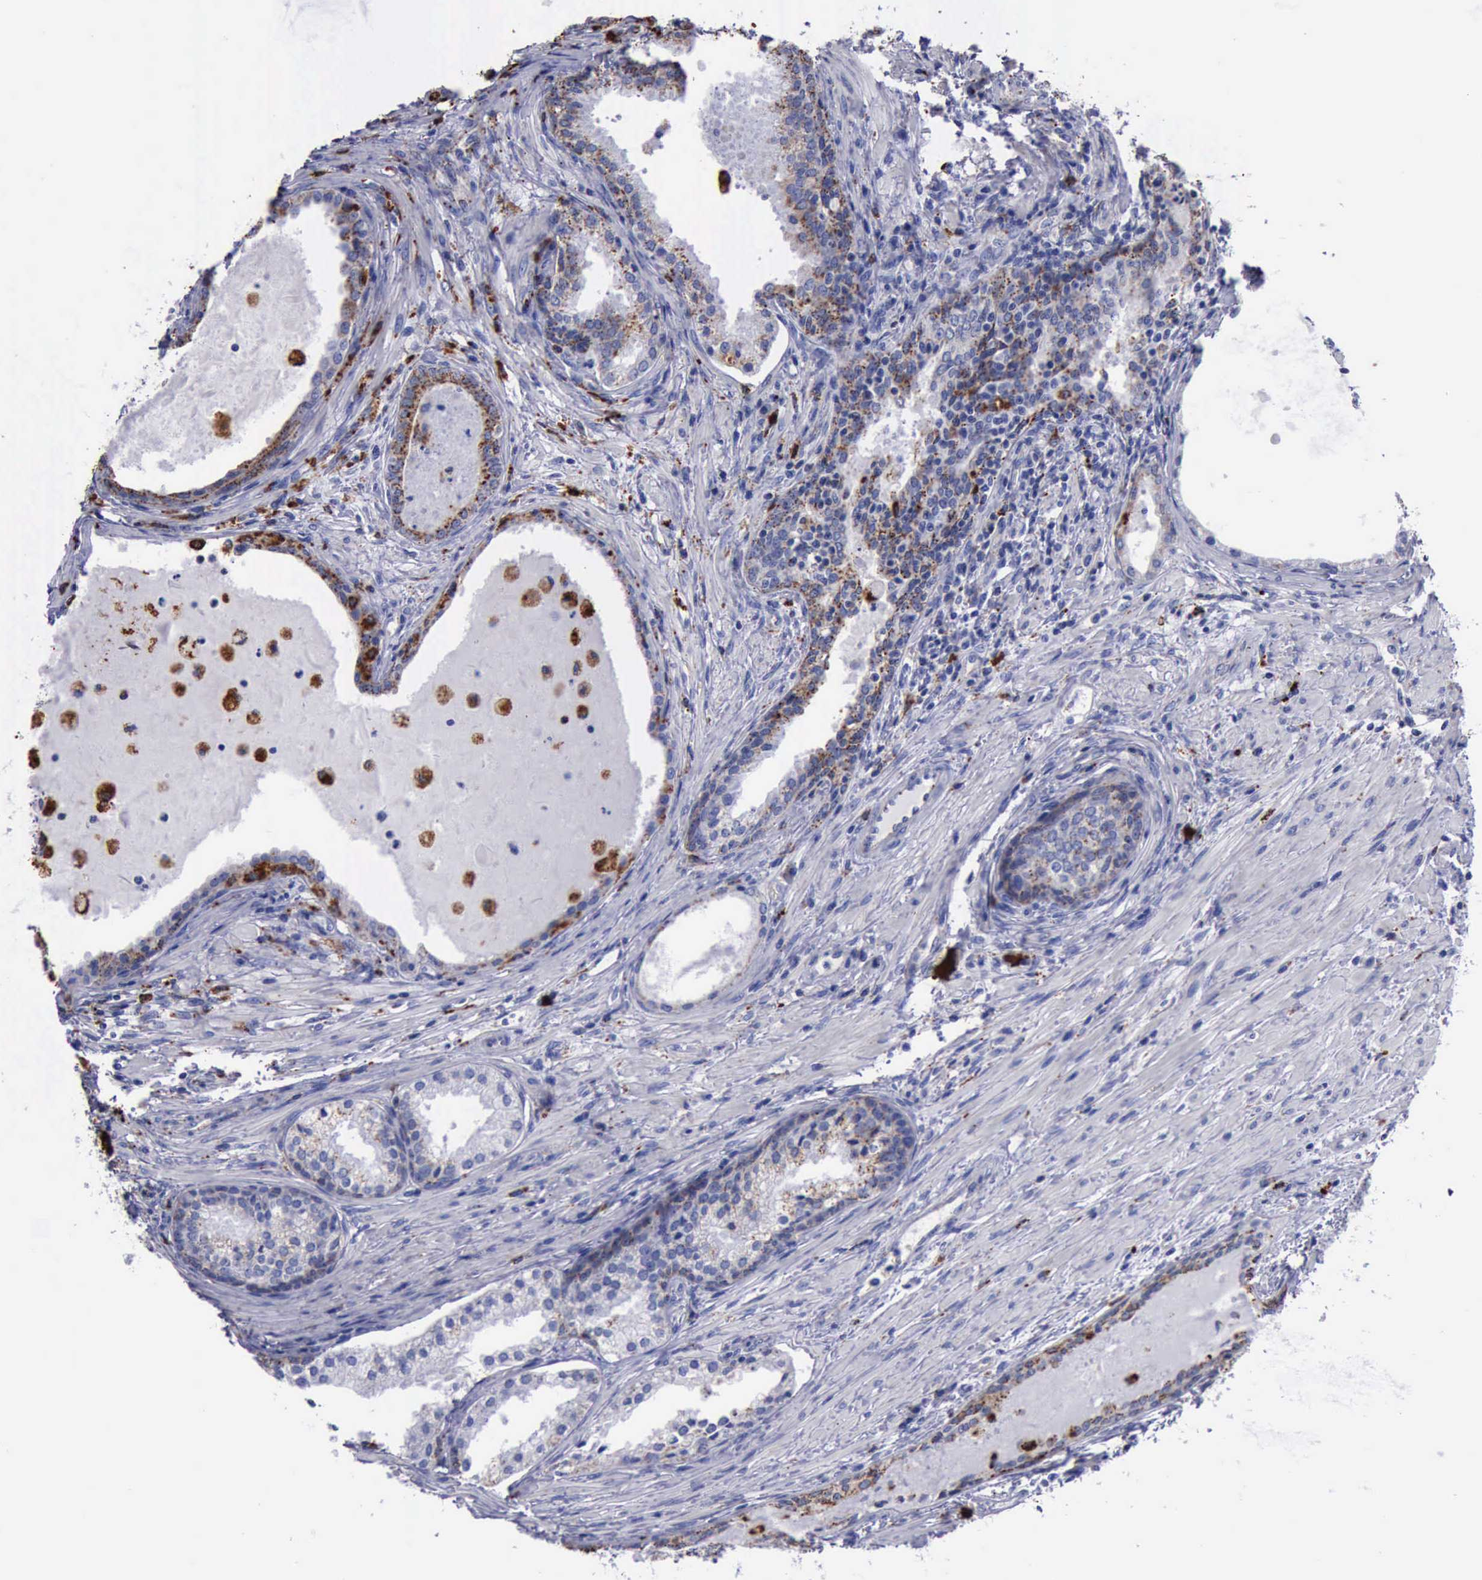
{"staining": {"intensity": "weak", "quantity": "<25%", "location": "cytoplasmic/membranous"}, "tissue": "prostate cancer", "cell_type": "Tumor cells", "image_type": "cancer", "snomed": [{"axis": "morphology", "description": "Adenocarcinoma, Medium grade"}, {"axis": "topography", "description": "Prostate"}], "caption": "The photomicrograph displays no staining of tumor cells in medium-grade adenocarcinoma (prostate).", "gene": "CTSD", "patient": {"sex": "male", "age": 70}}